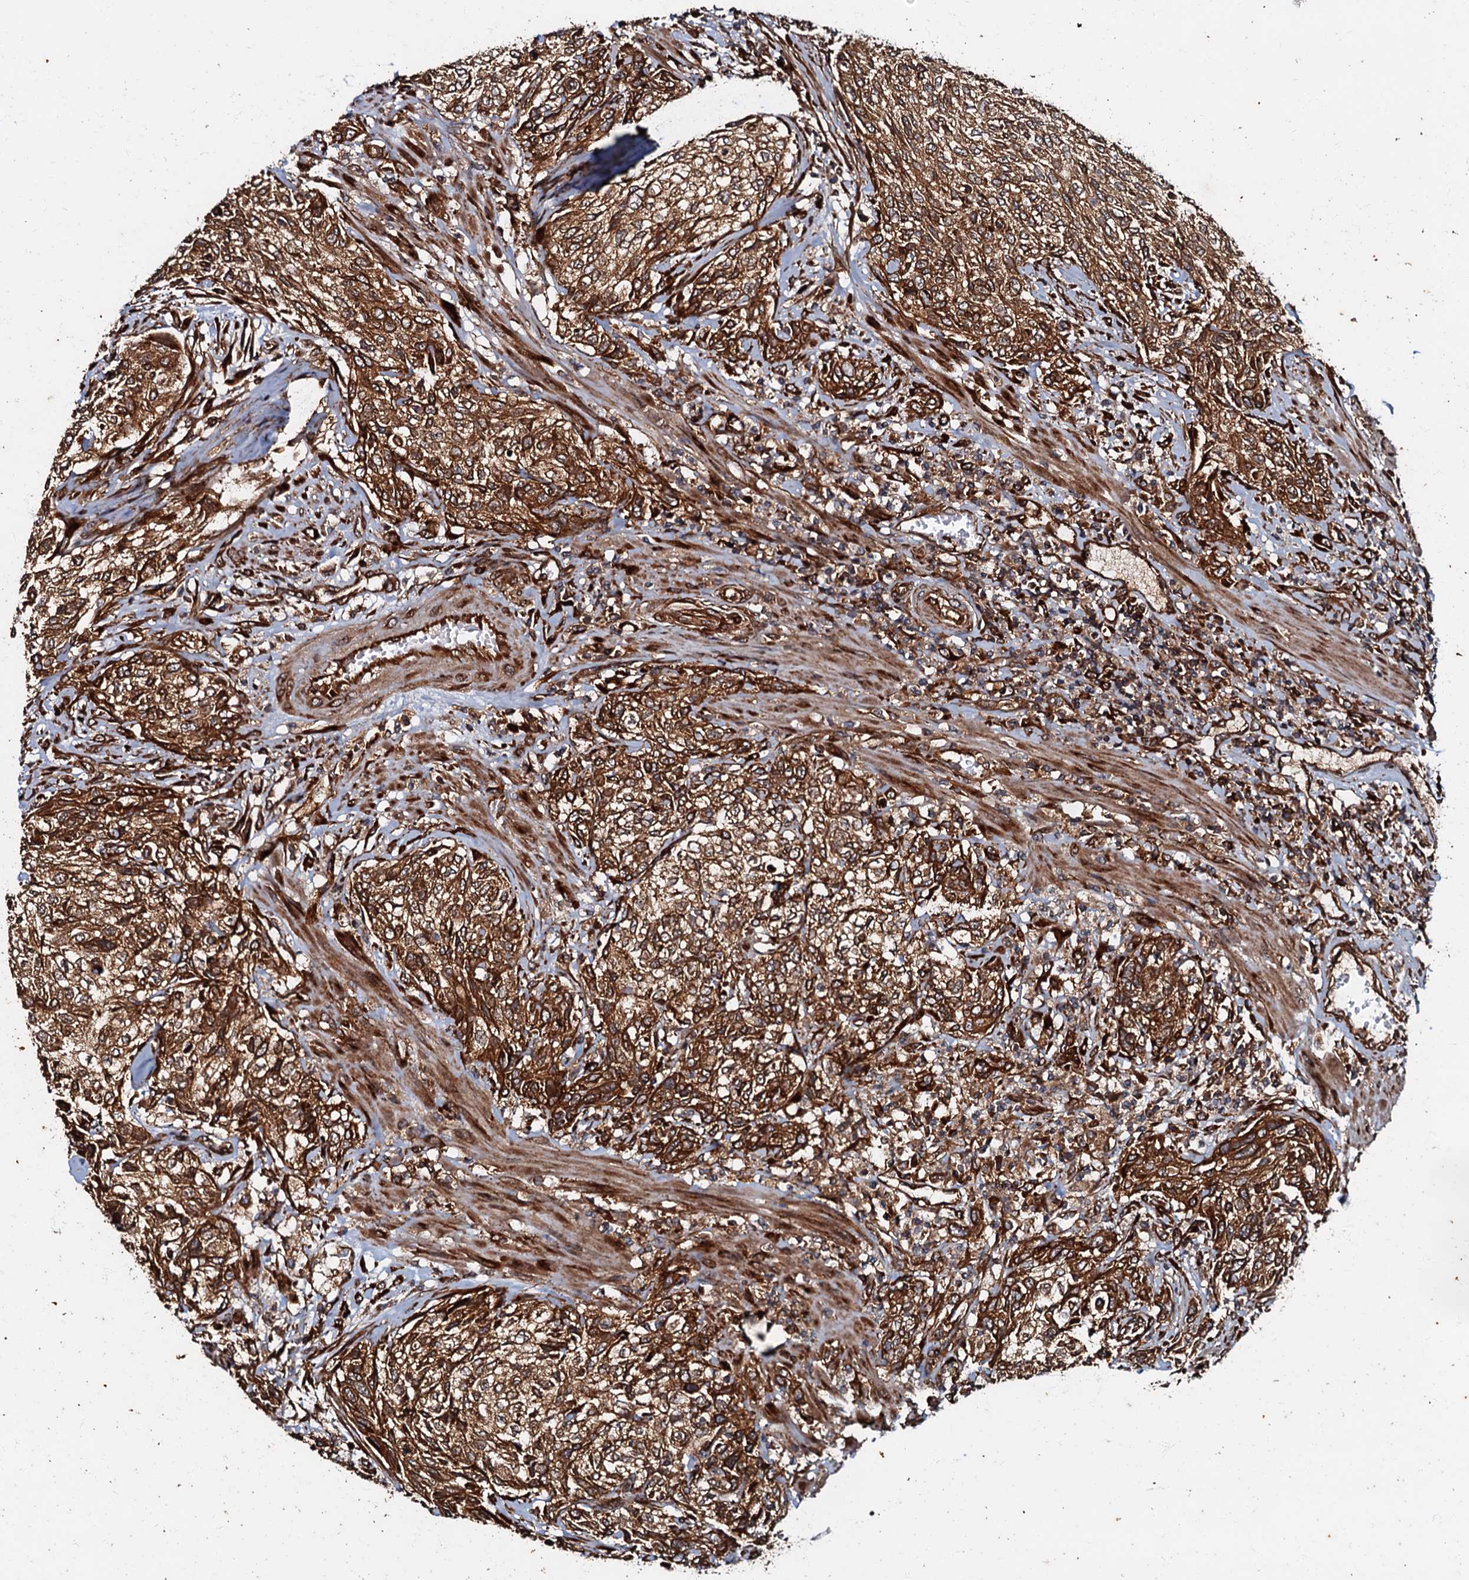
{"staining": {"intensity": "strong", "quantity": ">75%", "location": "cytoplasmic/membranous"}, "tissue": "urothelial cancer", "cell_type": "Tumor cells", "image_type": "cancer", "snomed": [{"axis": "morphology", "description": "Normal tissue, NOS"}, {"axis": "morphology", "description": "Urothelial carcinoma, NOS"}, {"axis": "topography", "description": "Urinary bladder"}, {"axis": "topography", "description": "Peripheral nerve tissue"}], "caption": "Brown immunohistochemical staining in urothelial cancer reveals strong cytoplasmic/membranous expression in approximately >75% of tumor cells.", "gene": "BLOC1S6", "patient": {"sex": "male", "age": 35}}